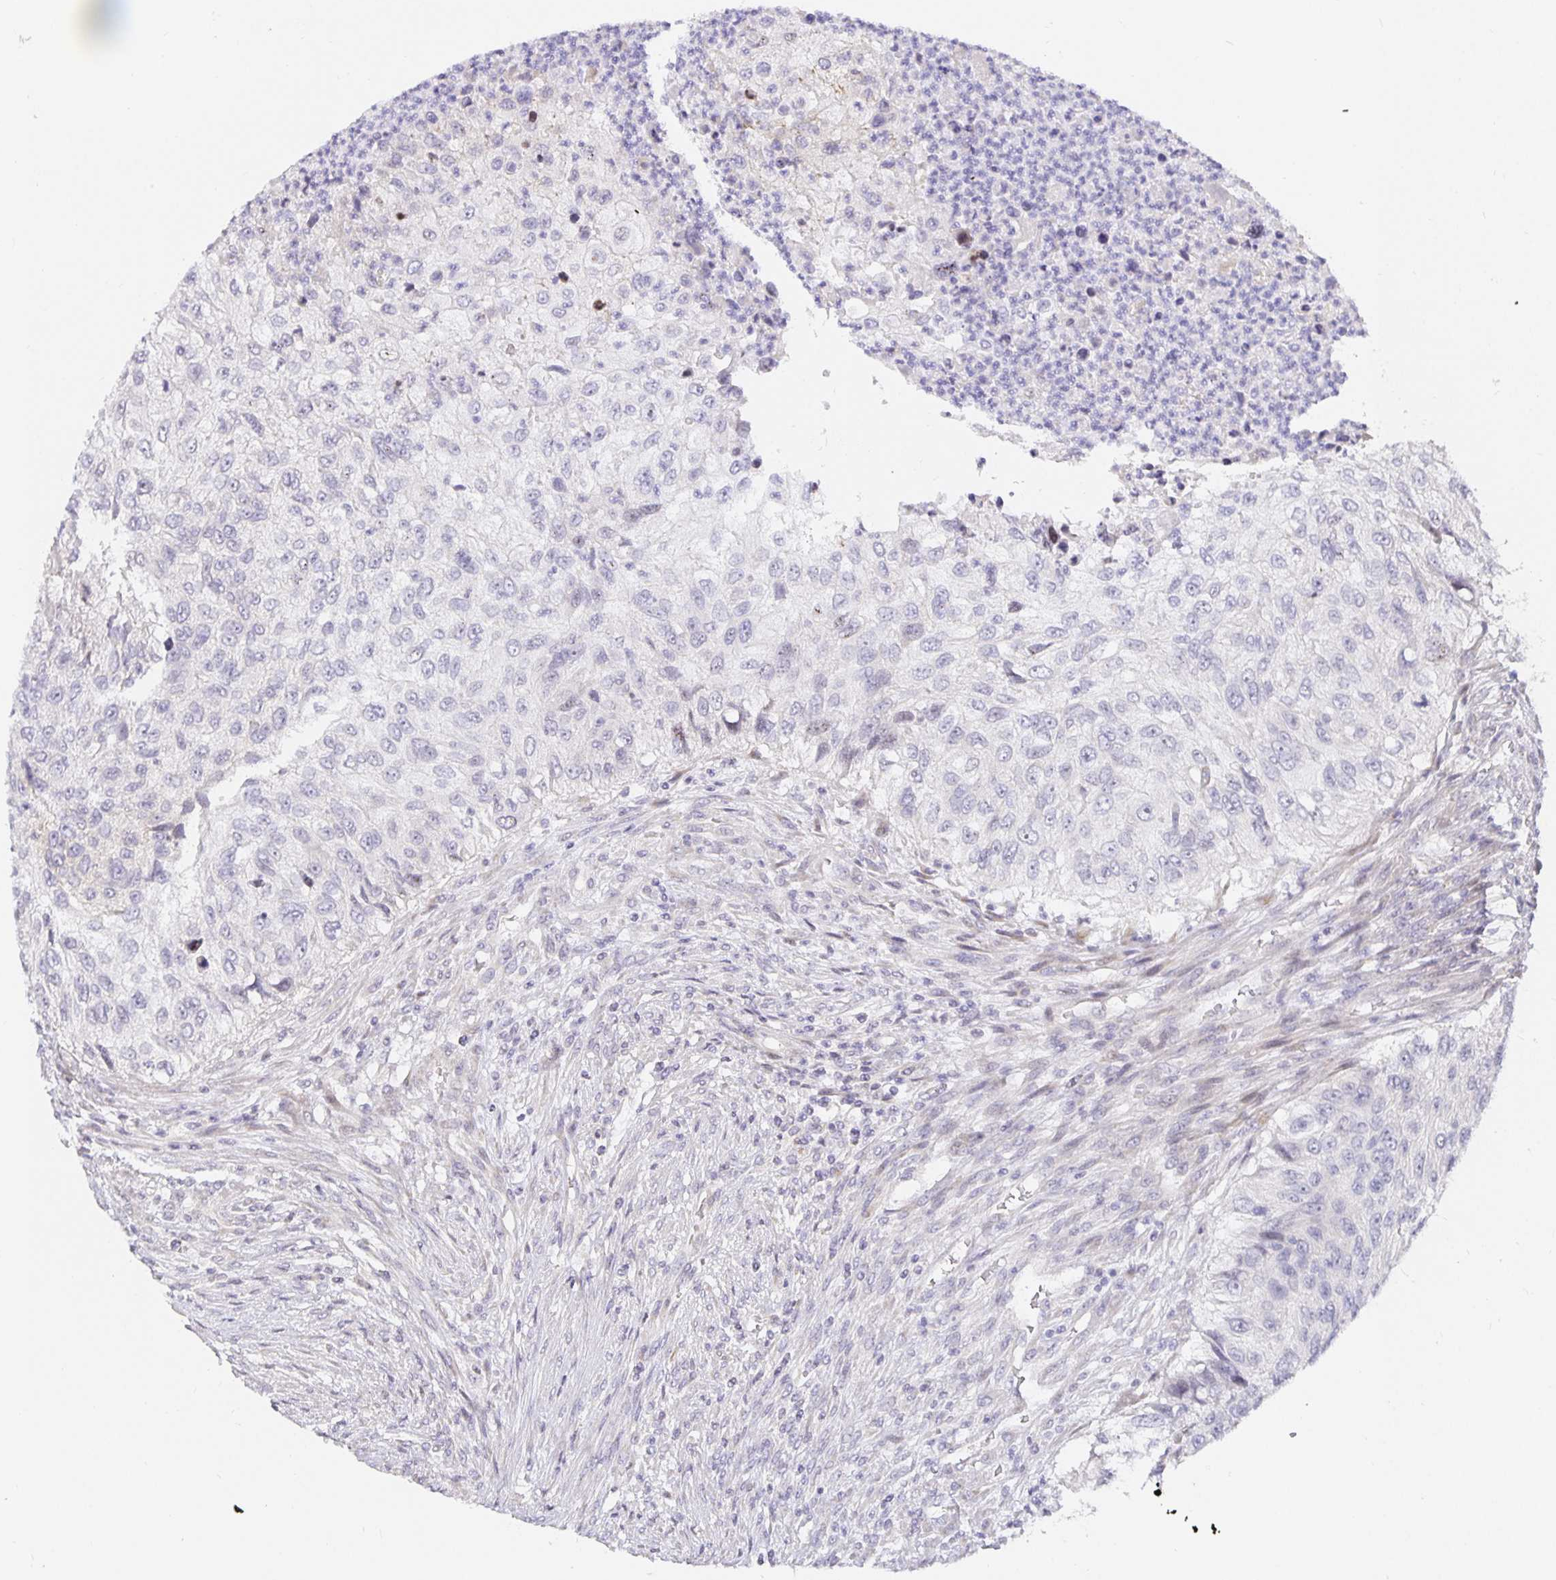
{"staining": {"intensity": "negative", "quantity": "none", "location": "none"}, "tissue": "urothelial cancer", "cell_type": "Tumor cells", "image_type": "cancer", "snomed": [{"axis": "morphology", "description": "Urothelial carcinoma, High grade"}, {"axis": "topography", "description": "Urinary bladder"}], "caption": "A high-resolution image shows IHC staining of high-grade urothelial carcinoma, which shows no significant positivity in tumor cells. (IHC, brightfield microscopy, high magnification).", "gene": "TJP3", "patient": {"sex": "female", "age": 60}}